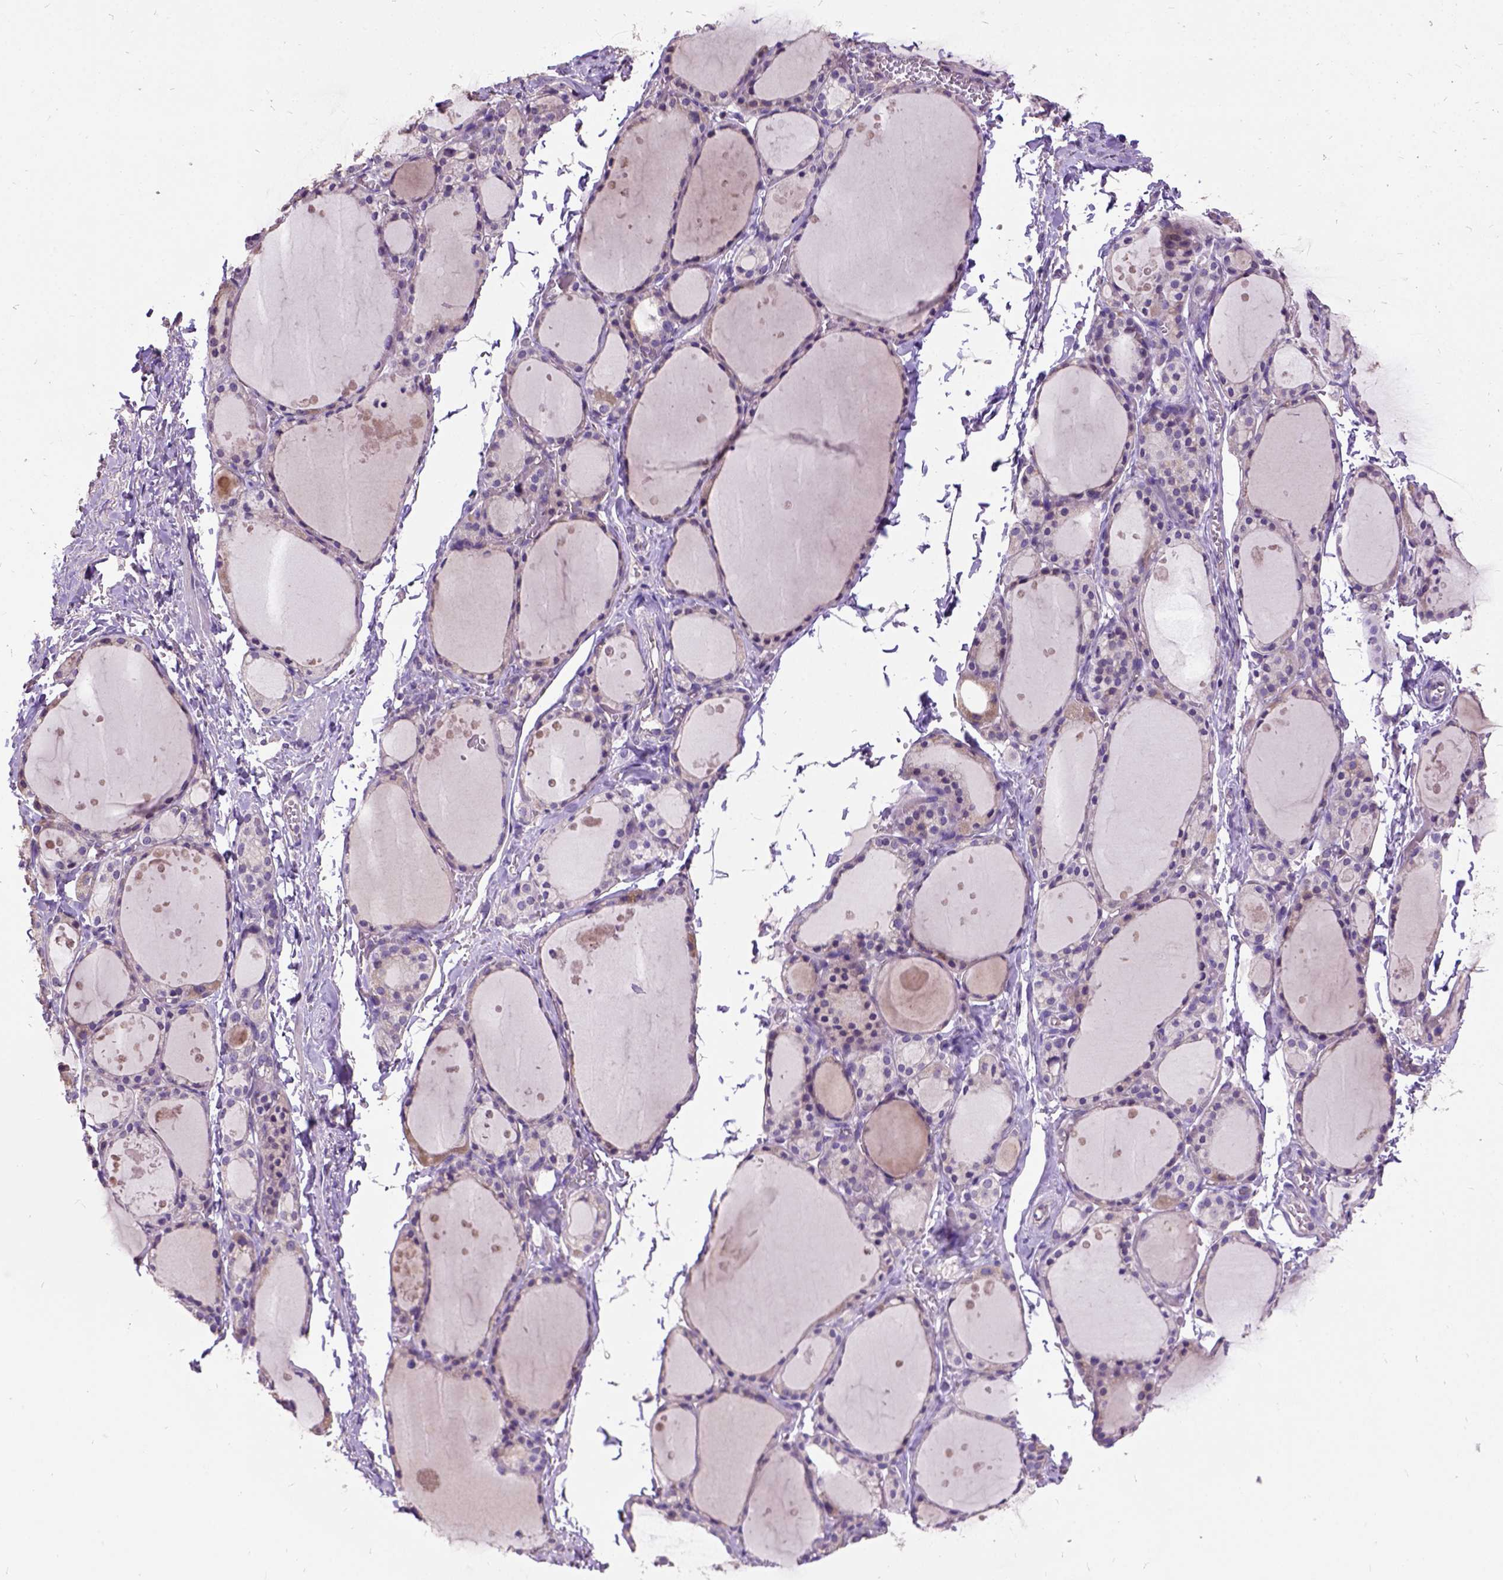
{"staining": {"intensity": "negative", "quantity": "none", "location": "none"}, "tissue": "thyroid gland", "cell_type": "Glandular cells", "image_type": "normal", "snomed": [{"axis": "morphology", "description": "Normal tissue, NOS"}, {"axis": "topography", "description": "Thyroid gland"}], "caption": "This is an immunohistochemistry photomicrograph of unremarkable thyroid gland. There is no positivity in glandular cells.", "gene": "DQX1", "patient": {"sex": "male", "age": 68}}